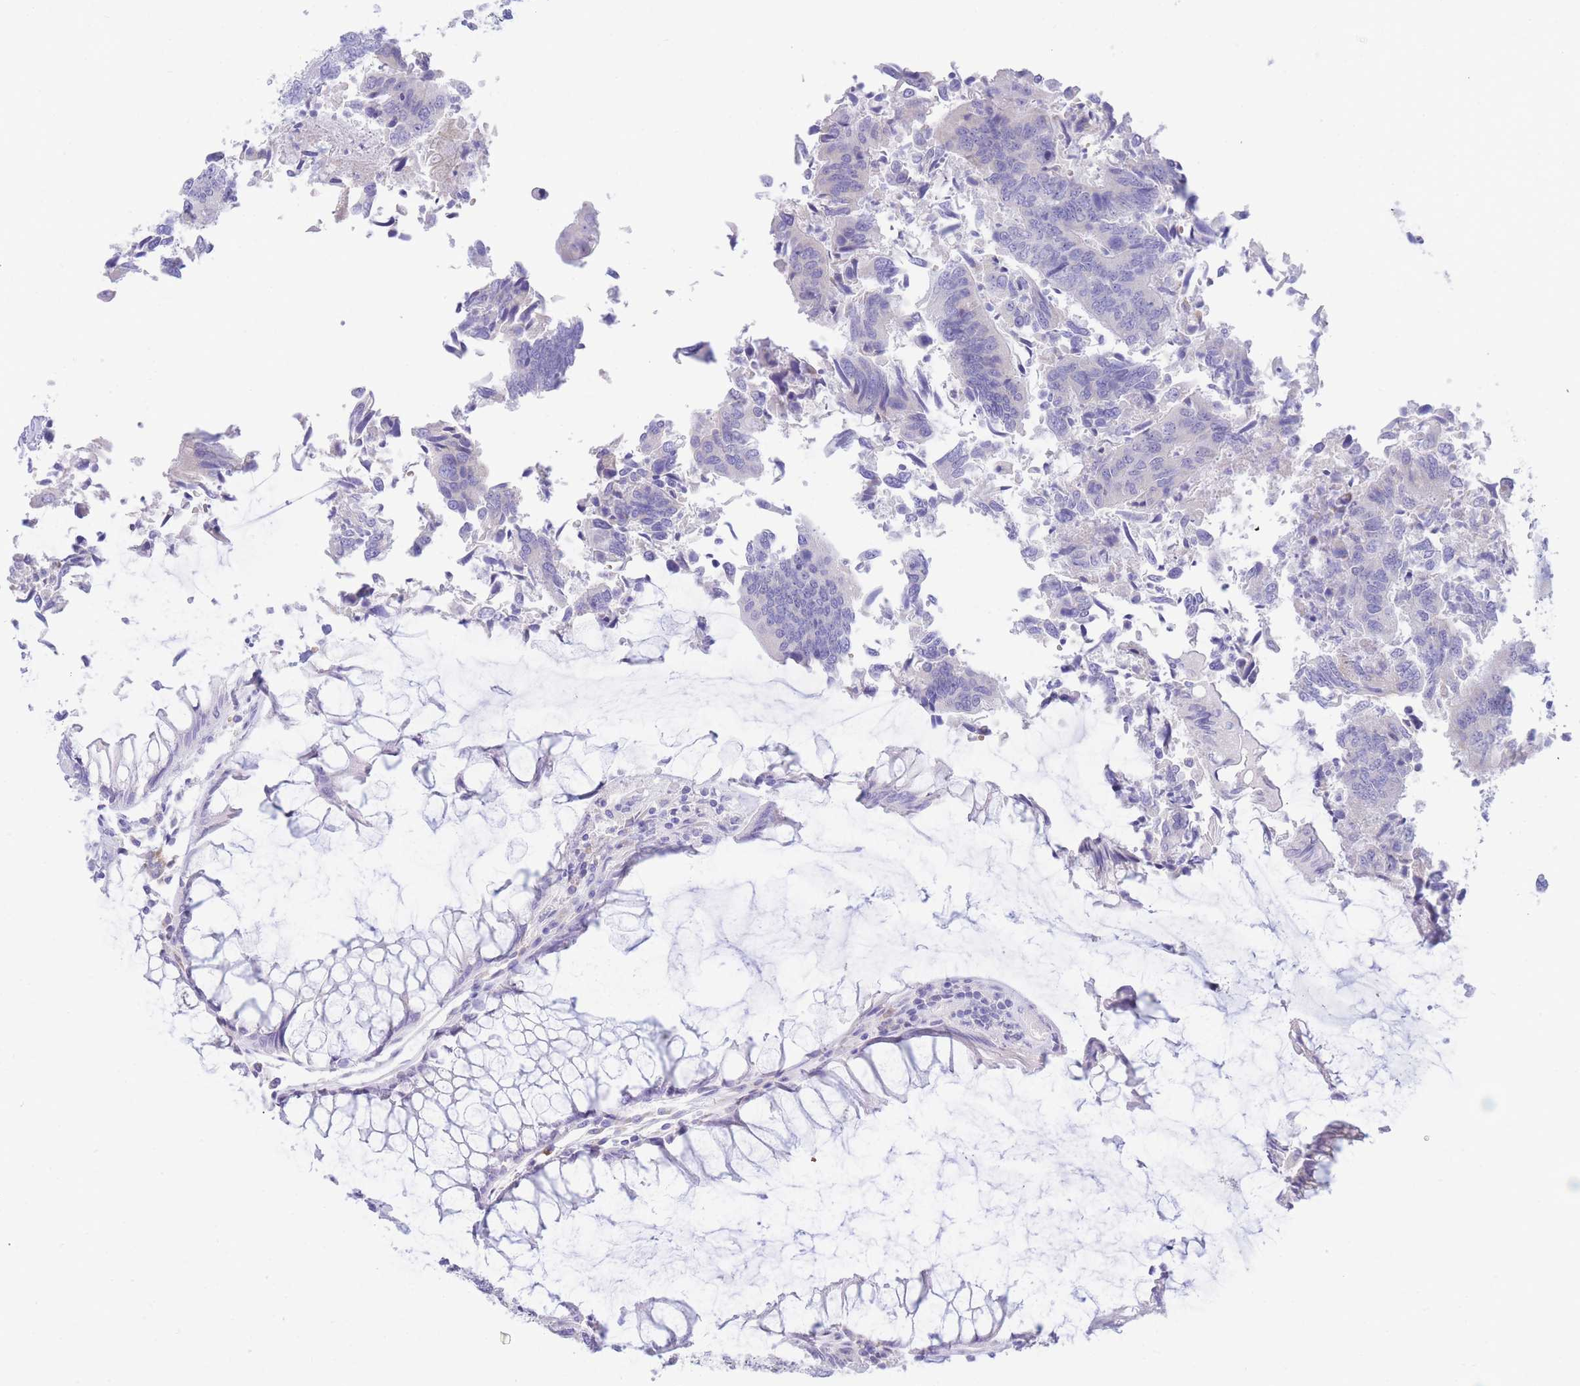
{"staining": {"intensity": "negative", "quantity": "none", "location": "none"}, "tissue": "colorectal cancer", "cell_type": "Tumor cells", "image_type": "cancer", "snomed": [{"axis": "morphology", "description": "Adenocarcinoma, NOS"}, {"axis": "topography", "description": "Colon"}], "caption": "This is a histopathology image of immunohistochemistry (IHC) staining of colorectal cancer (adenocarcinoma), which shows no staining in tumor cells. (Stains: DAB (3,3'-diaminobenzidine) immunohistochemistry (IHC) with hematoxylin counter stain, Microscopy: brightfield microscopy at high magnification).", "gene": "SSUH2", "patient": {"sex": "female", "age": 67}}